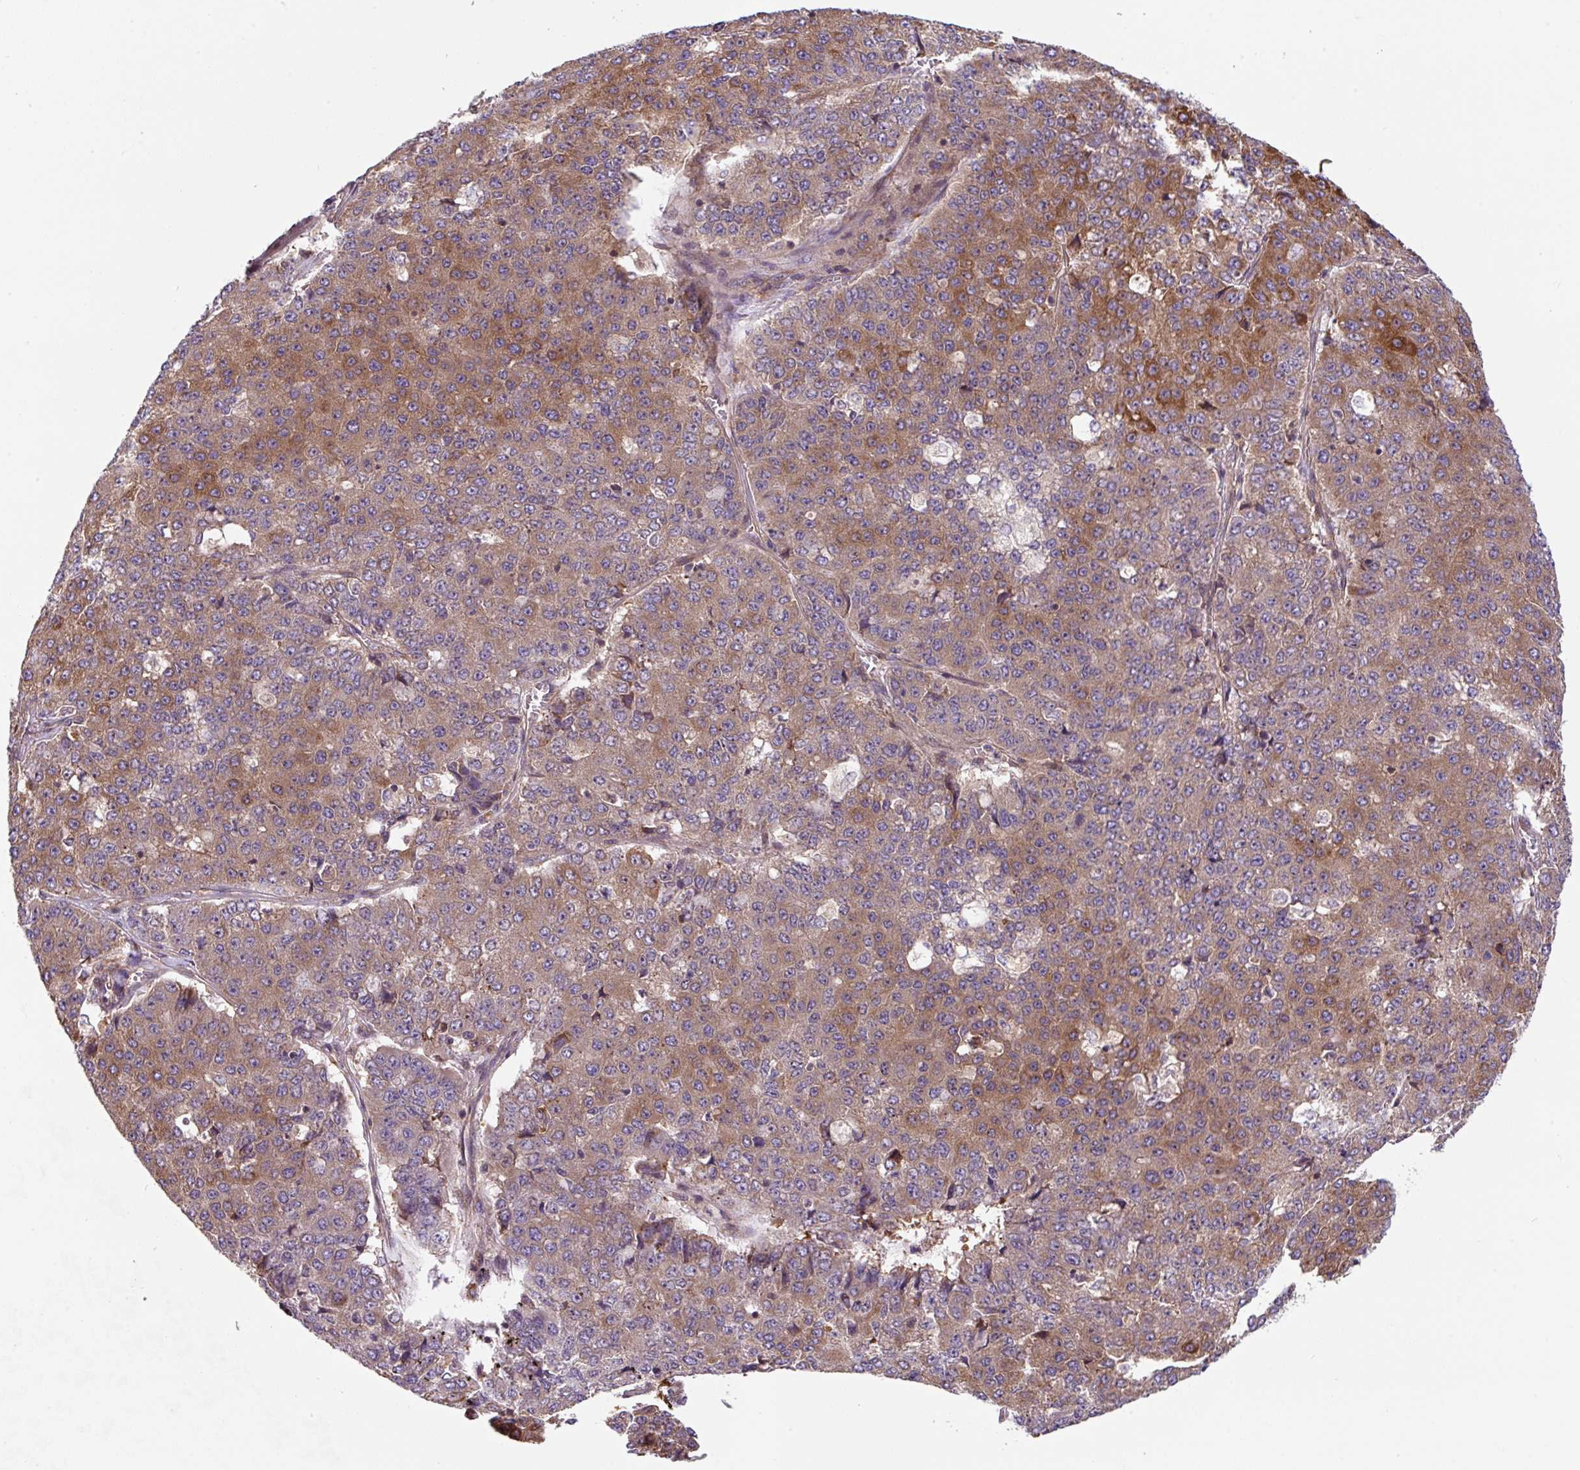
{"staining": {"intensity": "moderate", "quantity": "25%-75%", "location": "cytoplasmic/membranous"}, "tissue": "pancreatic cancer", "cell_type": "Tumor cells", "image_type": "cancer", "snomed": [{"axis": "morphology", "description": "Adenocarcinoma, NOS"}, {"axis": "topography", "description": "Pancreas"}], "caption": "A medium amount of moderate cytoplasmic/membranous expression is present in approximately 25%-75% of tumor cells in pancreatic cancer tissue. (IHC, brightfield microscopy, high magnification).", "gene": "APOBEC3D", "patient": {"sex": "male", "age": 50}}